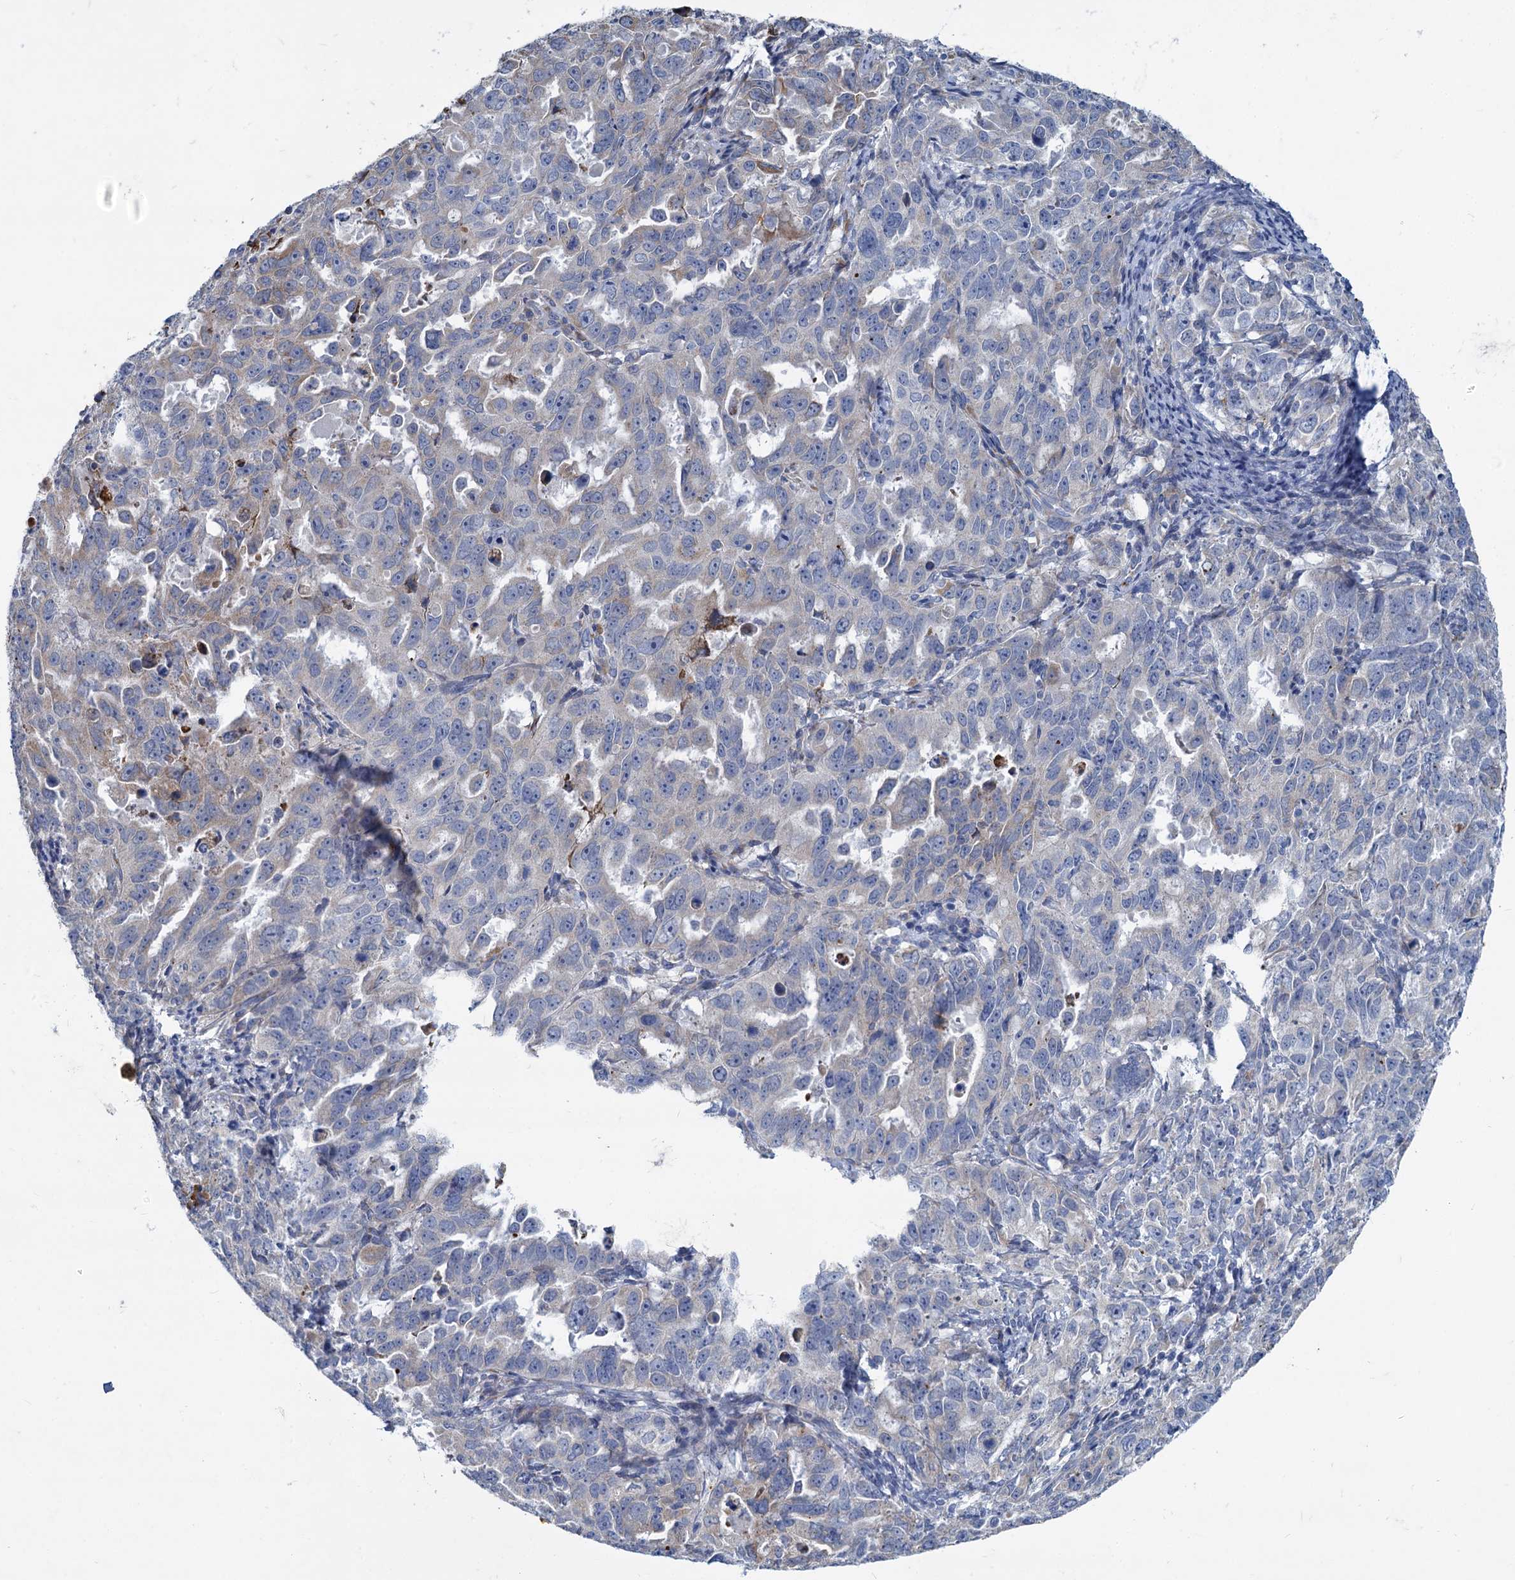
{"staining": {"intensity": "negative", "quantity": "none", "location": "none"}, "tissue": "endometrial cancer", "cell_type": "Tumor cells", "image_type": "cancer", "snomed": [{"axis": "morphology", "description": "Adenocarcinoma, NOS"}, {"axis": "topography", "description": "Endometrium"}], "caption": "This photomicrograph is of endometrial cancer stained with immunohistochemistry (IHC) to label a protein in brown with the nuclei are counter-stained blue. There is no positivity in tumor cells.", "gene": "PRSS35", "patient": {"sex": "female", "age": 65}}